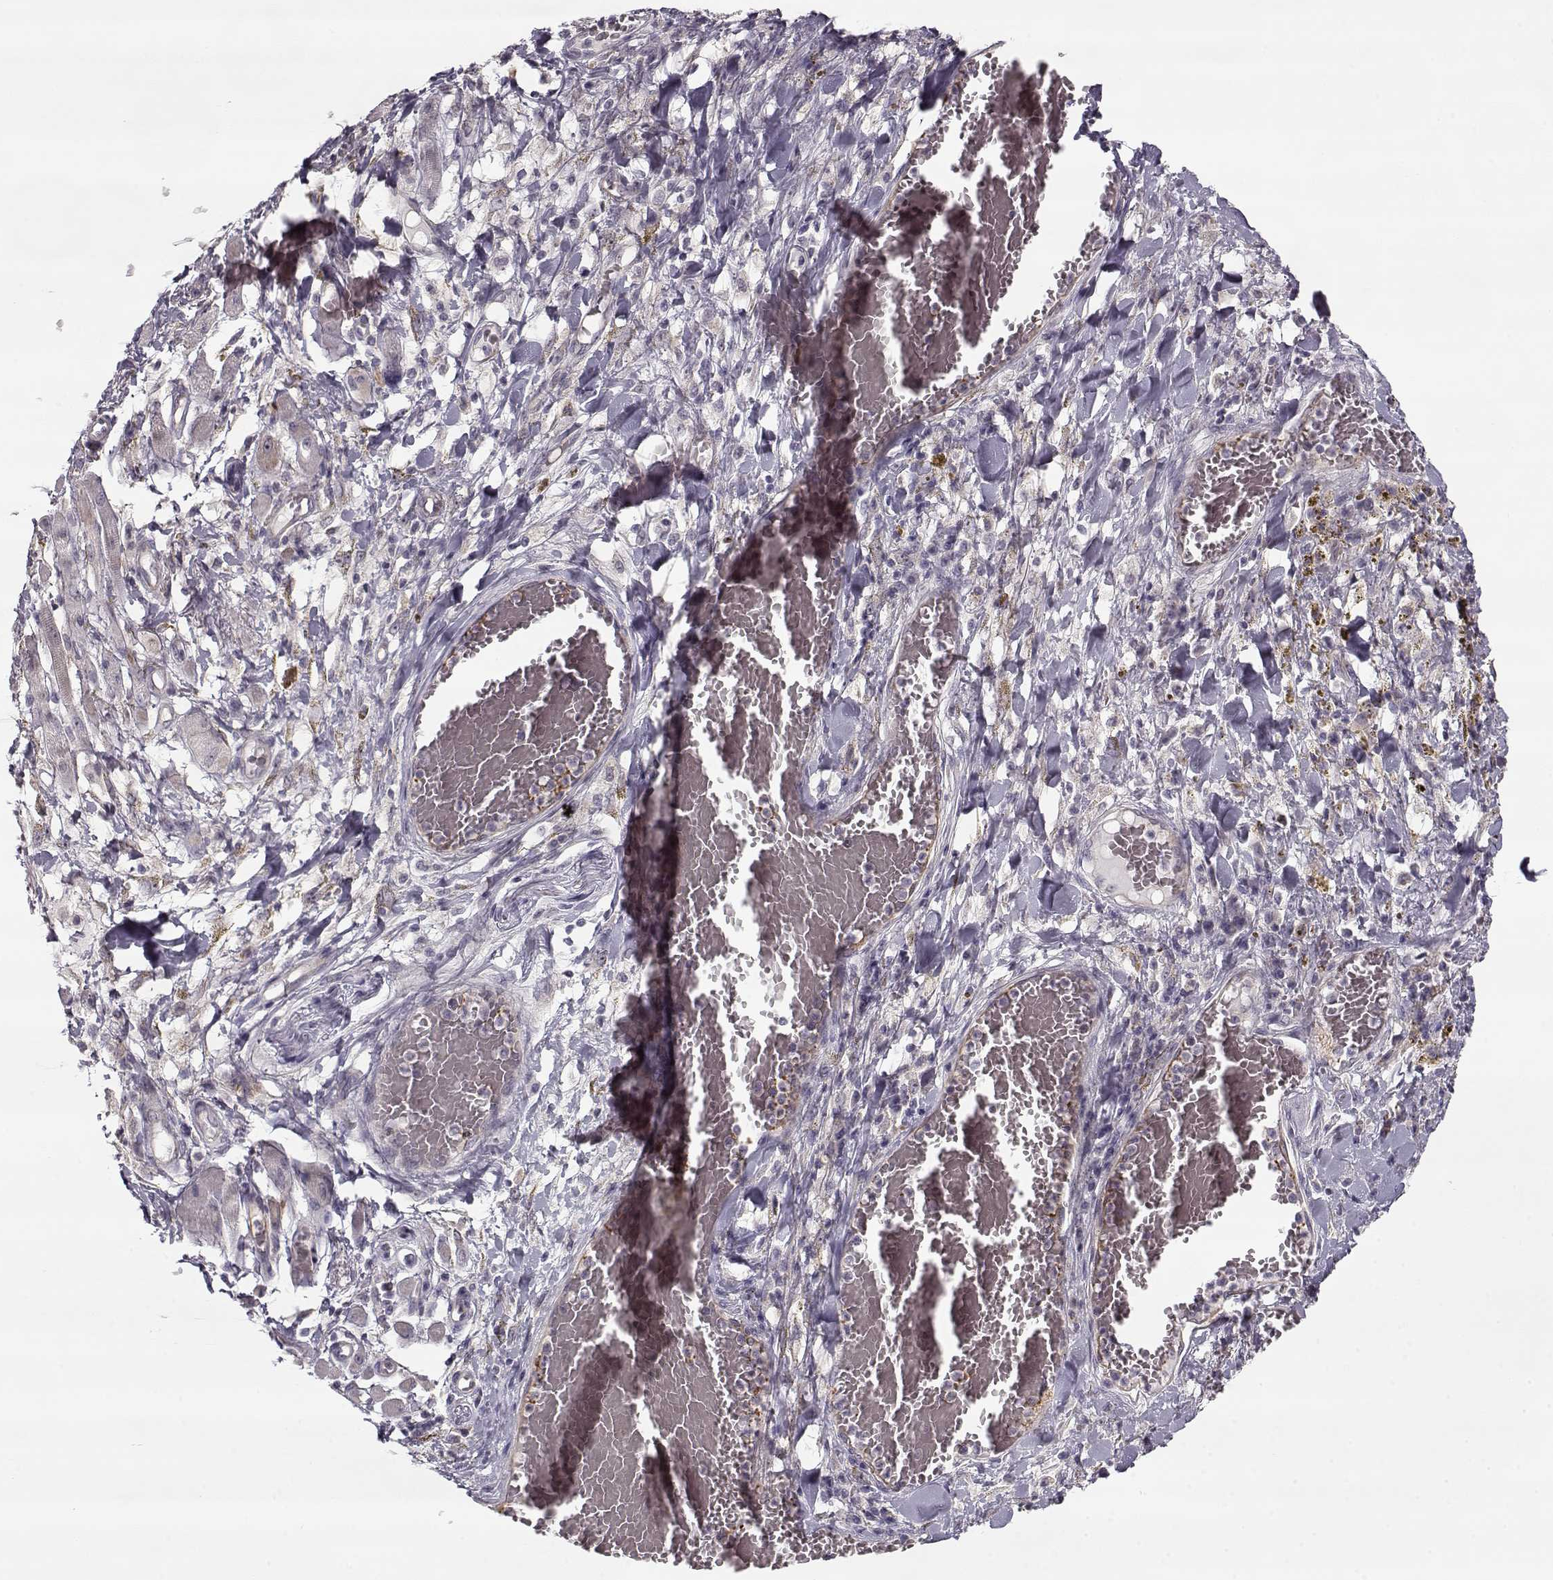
{"staining": {"intensity": "negative", "quantity": "none", "location": "none"}, "tissue": "melanoma", "cell_type": "Tumor cells", "image_type": "cancer", "snomed": [{"axis": "morphology", "description": "Malignant melanoma, NOS"}, {"axis": "topography", "description": "Skin"}], "caption": "This is an immunohistochemistry (IHC) photomicrograph of melanoma. There is no expression in tumor cells.", "gene": "PNMT", "patient": {"sex": "female", "age": 91}}